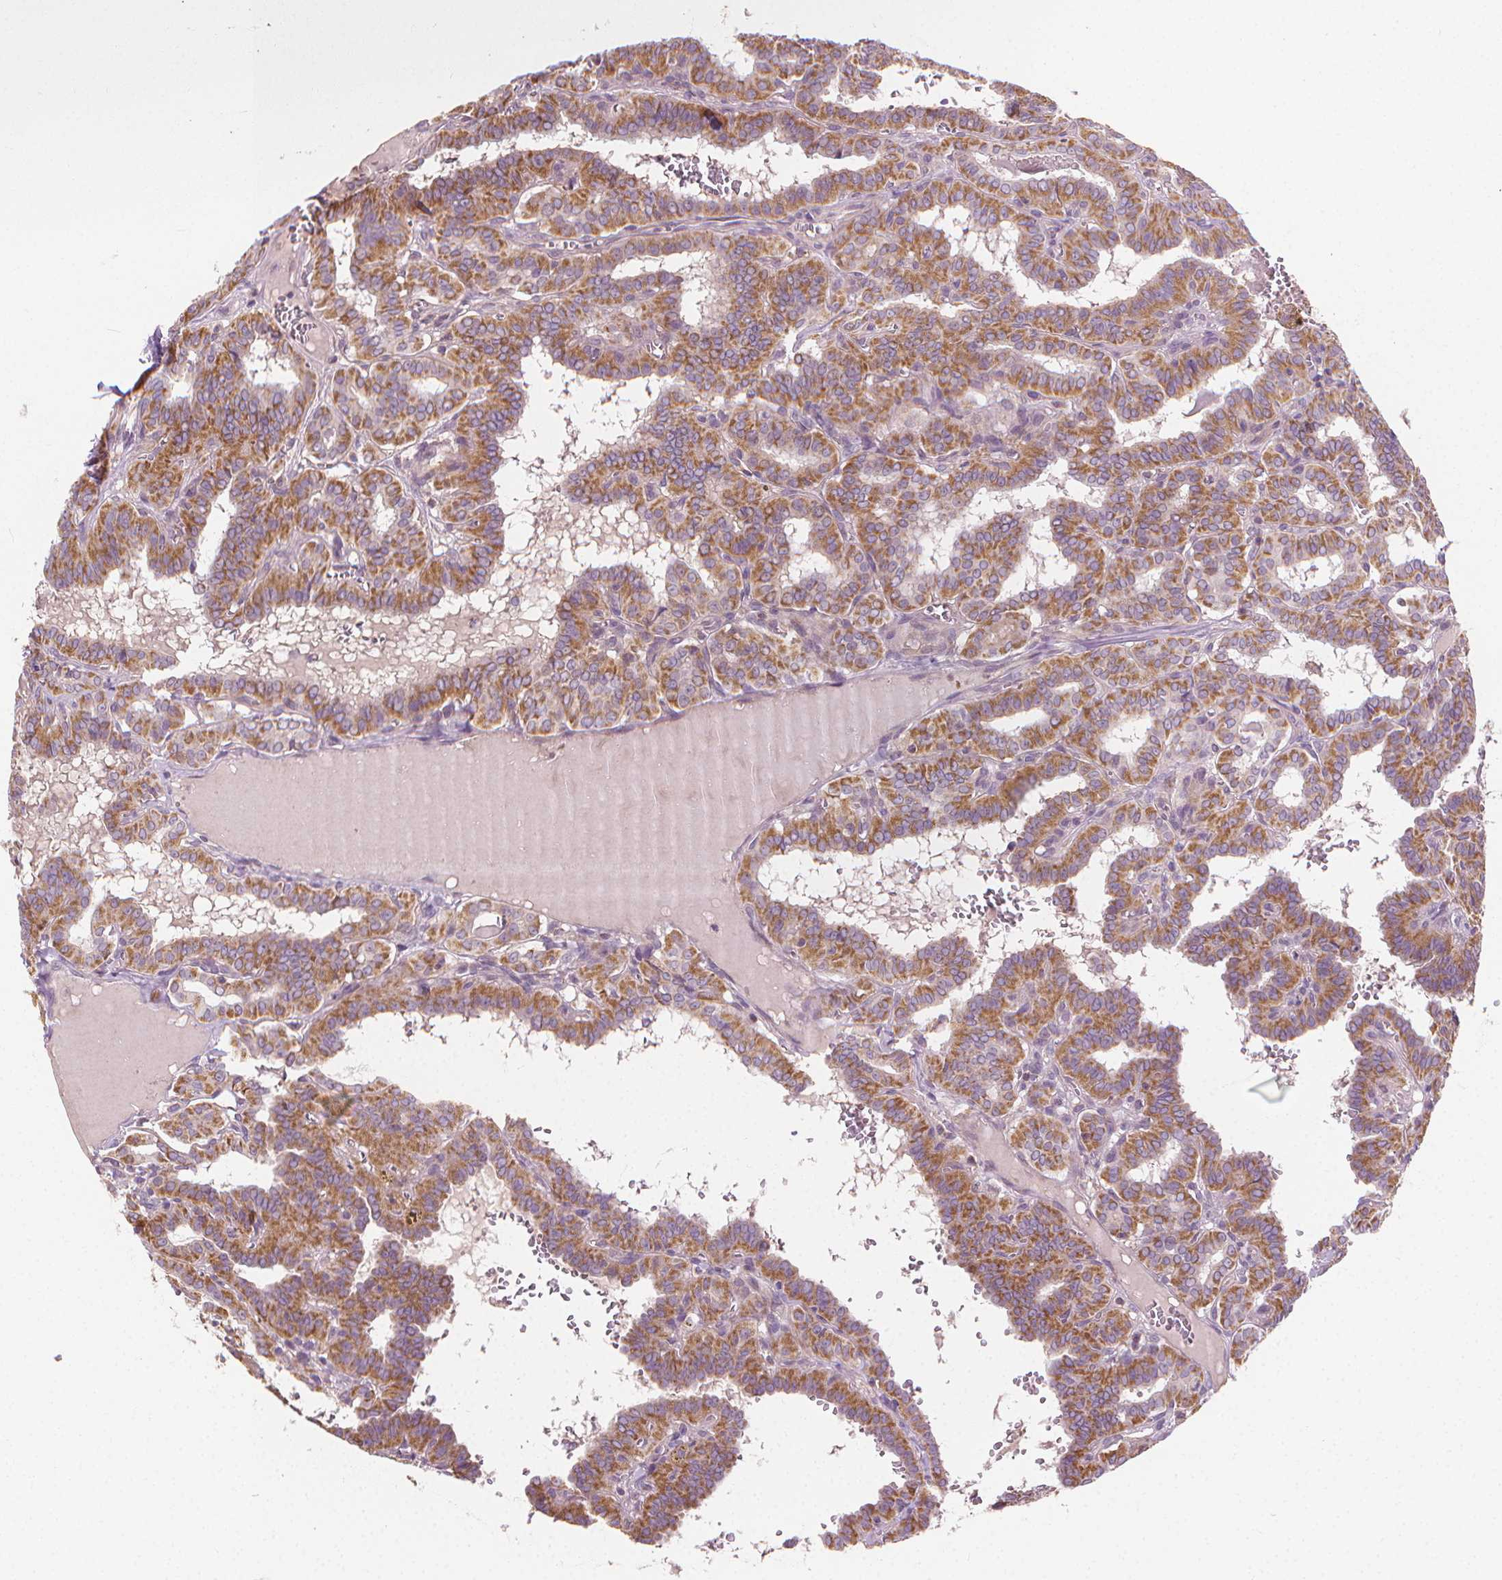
{"staining": {"intensity": "moderate", "quantity": ">75%", "location": "cytoplasmic/membranous"}, "tissue": "thyroid cancer", "cell_type": "Tumor cells", "image_type": "cancer", "snomed": [{"axis": "morphology", "description": "Papillary adenocarcinoma, NOS"}, {"axis": "topography", "description": "Thyroid gland"}], "caption": "A high-resolution photomicrograph shows immunohistochemistry staining of papillary adenocarcinoma (thyroid), which demonstrates moderate cytoplasmic/membranous expression in about >75% of tumor cells. The staining was performed using DAB to visualize the protein expression in brown, while the nuclei were stained in blue with hematoxylin (Magnification: 20x).", "gene": "RAB20", "patient": {"sex": "female", "age": 21}}